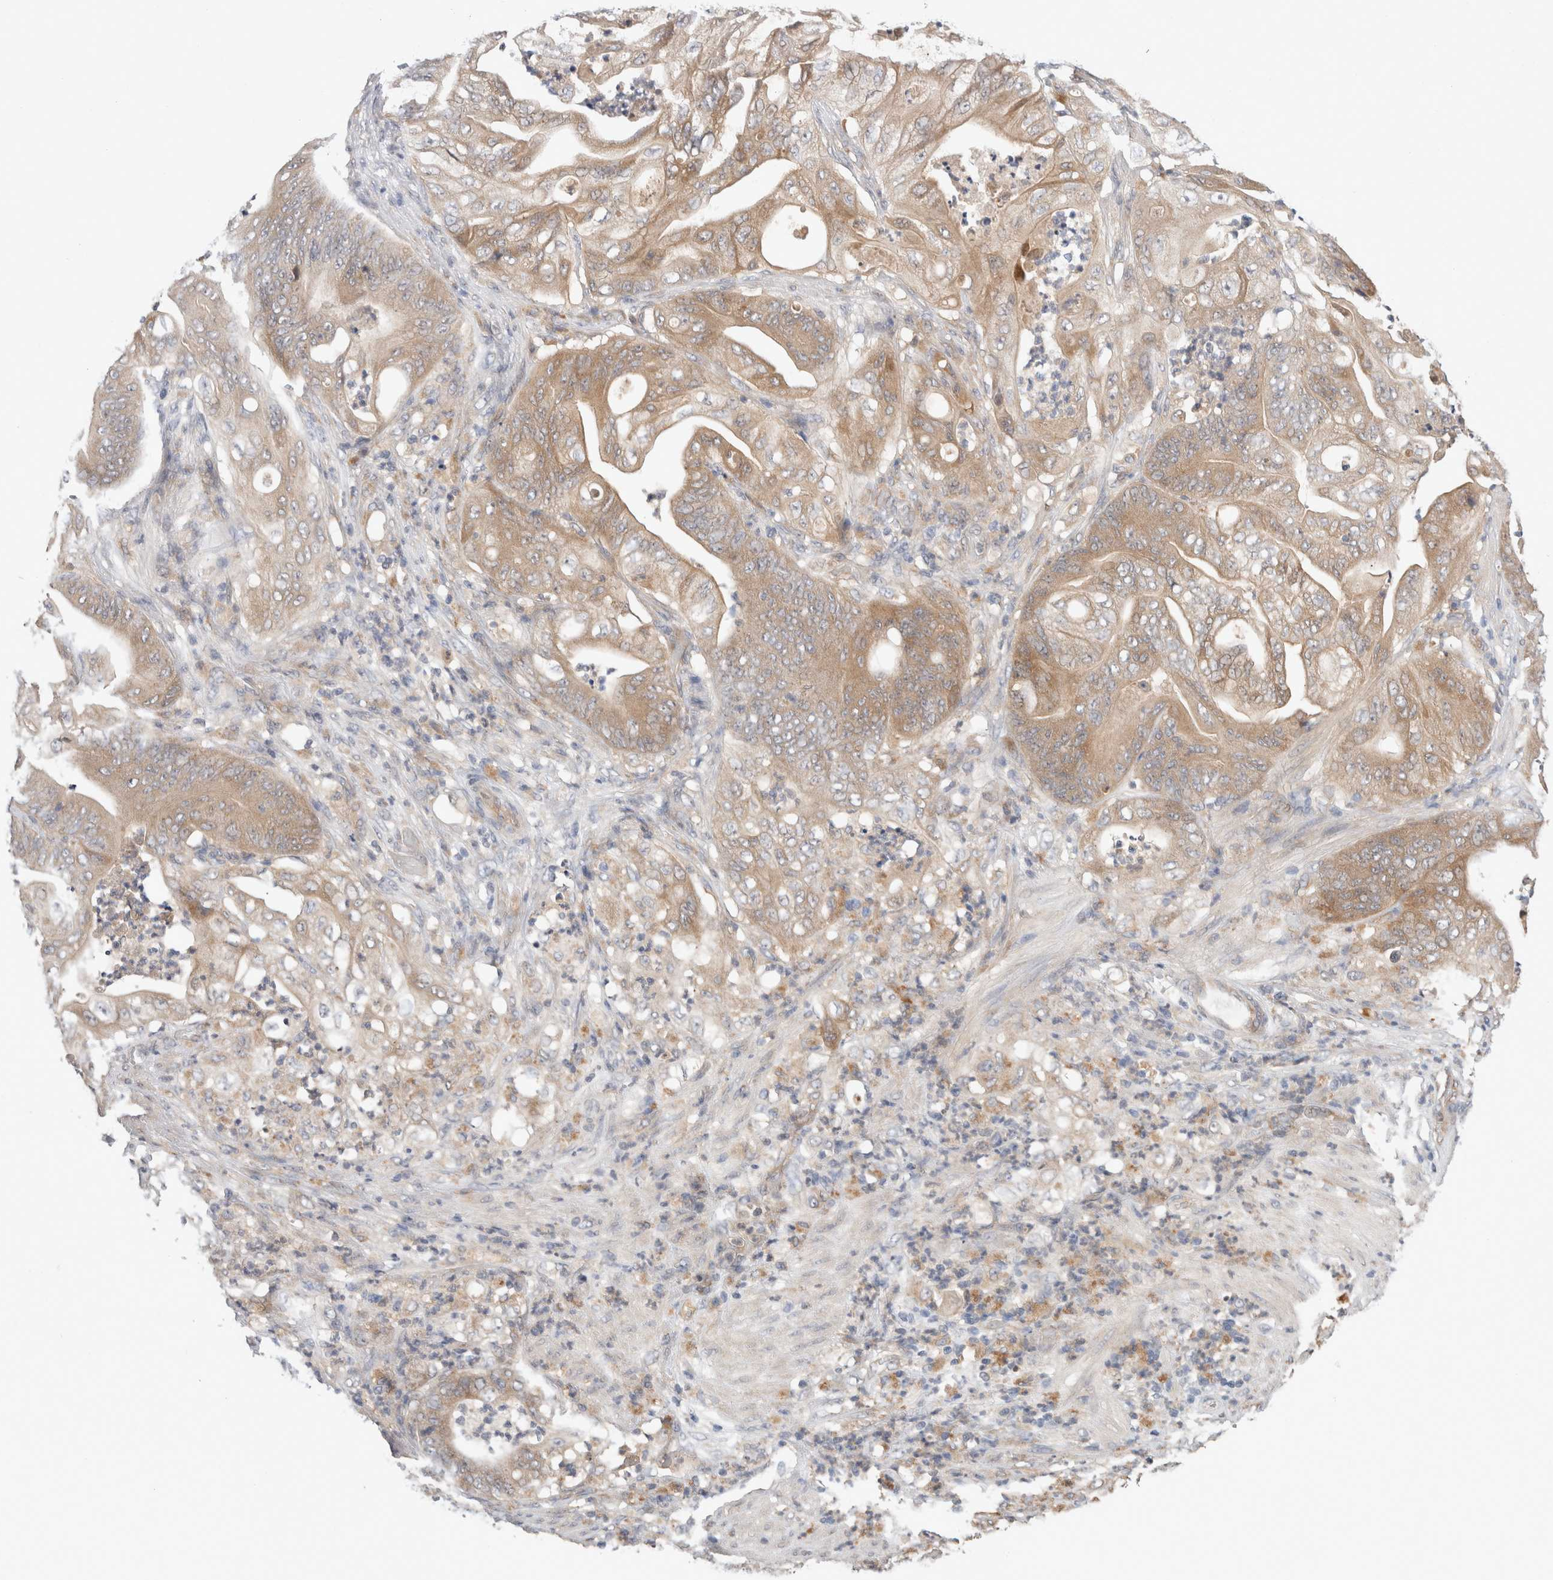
{"staining": {"intensity": "moderate", "quantity": ">75%", "location": "cytoplasmic/membranous"}, "tissue": "stomach cancer", "cell_type": "Tumor cells", "image_type": "cancer", "snomed": [{"axis": "morphology", "description": "Adenocarcinoma, NOS"}, {"axis": "topography", "description": "Stomach"}], "caption": "Stomach cancer (adenocarcinoma) tissue exhibits moderate cytoplasmic/membranous staining in approximately >75% of tumor cells", "gene": "SGK1", "patient": {"sex": "female", "age": 73}}